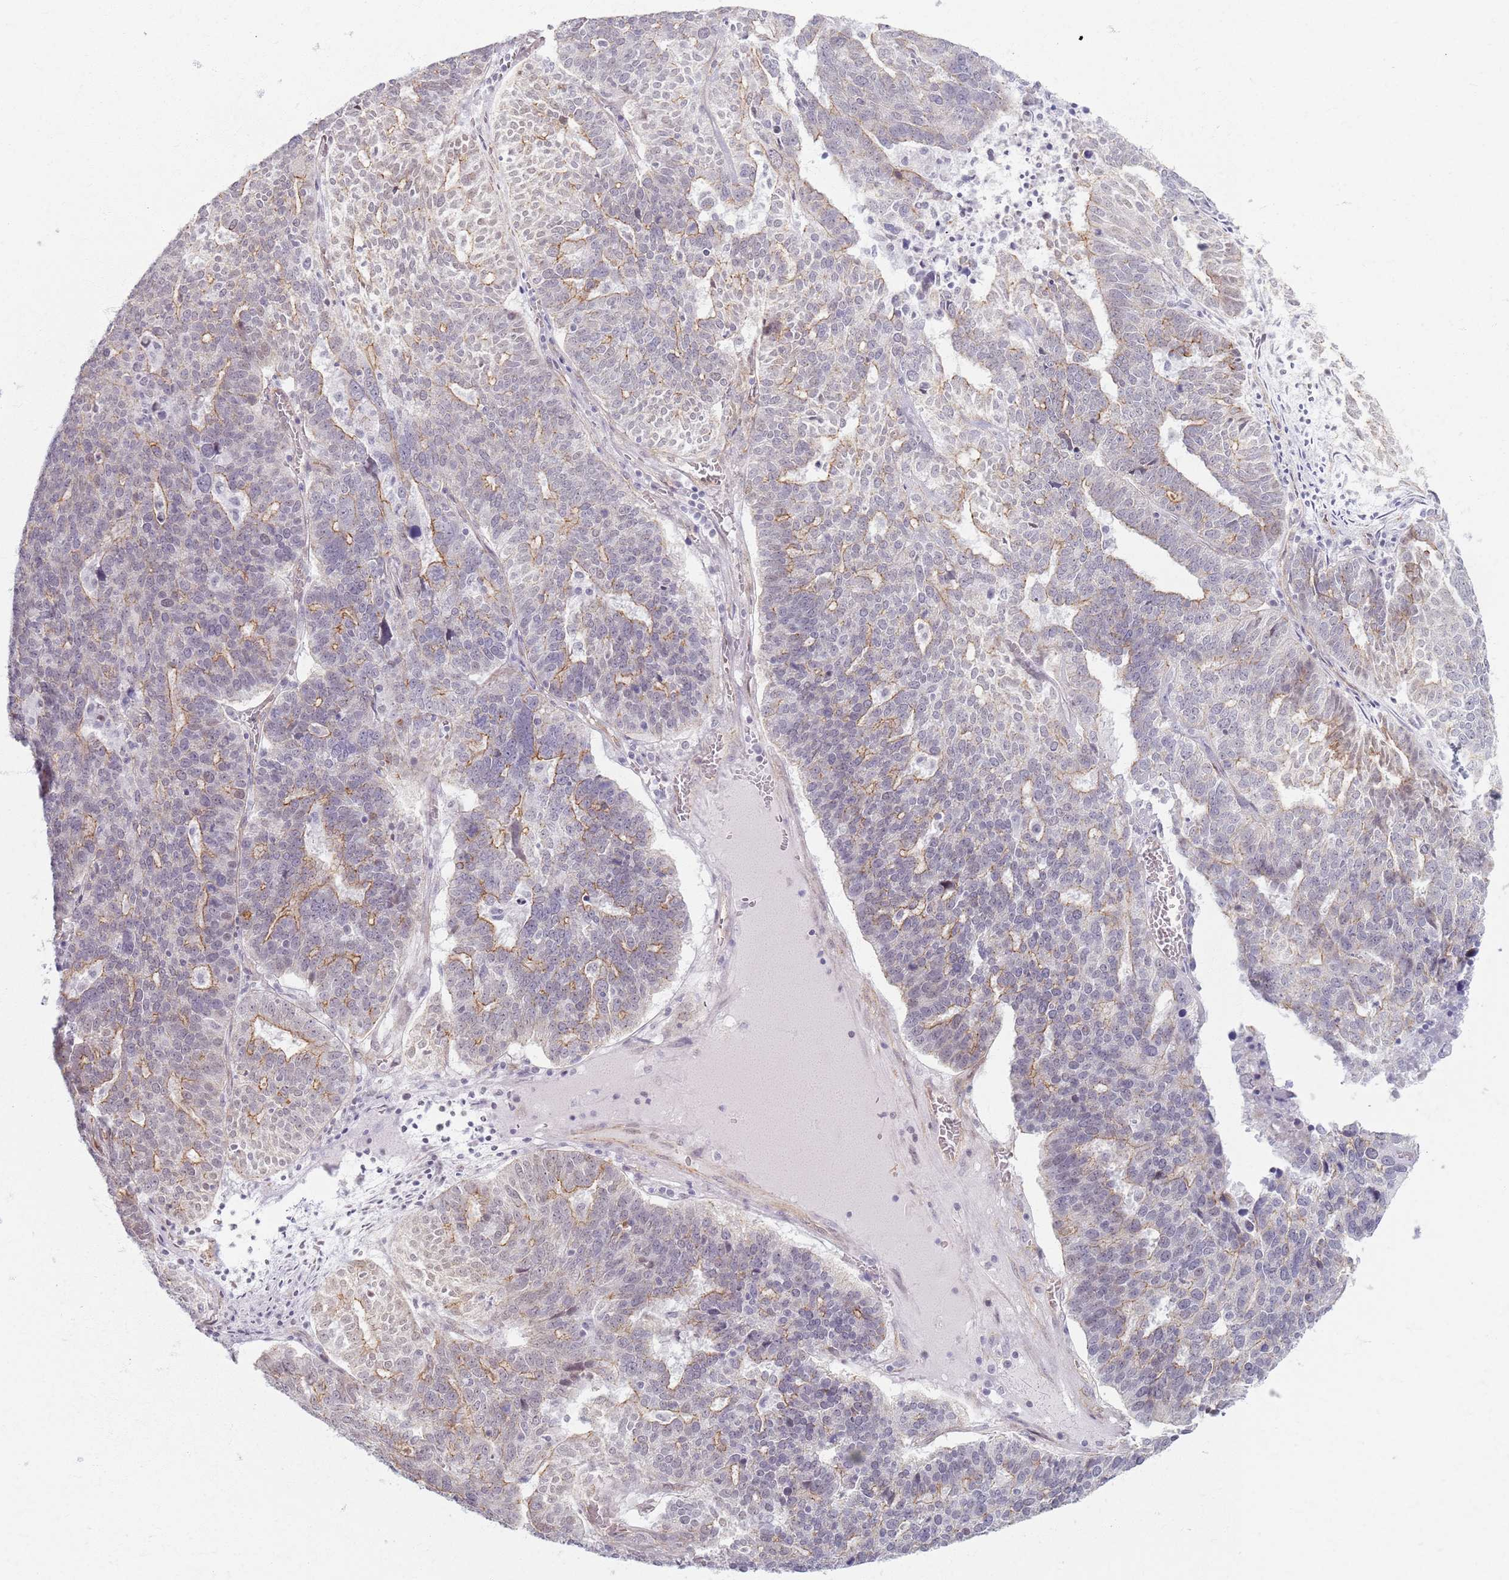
{"staining": {"intensity": "moderate", "quantity": "<25%", "location": "cytoplasmic/membranous"}, "tissue": "ovarian cancer", "cell_type": "Tumor cells", "image_type": "cancer", "snomed": [{"axis": "morphology", "description": "Cystadenocarcinoma, serous, NOS"}, {"axis": "topography", "description": "Ovary"}], "caption": "High-power microscopy captured an immunohistochemistry (IHC) image of ovarian cancer (serous cystadenocarcinoma), revealing moderate cytoplasmic/membranous staining in approximately <25% of tumor cells.", "gene": "KCNA5", "patient": {"sex": "female", "age": 59}}